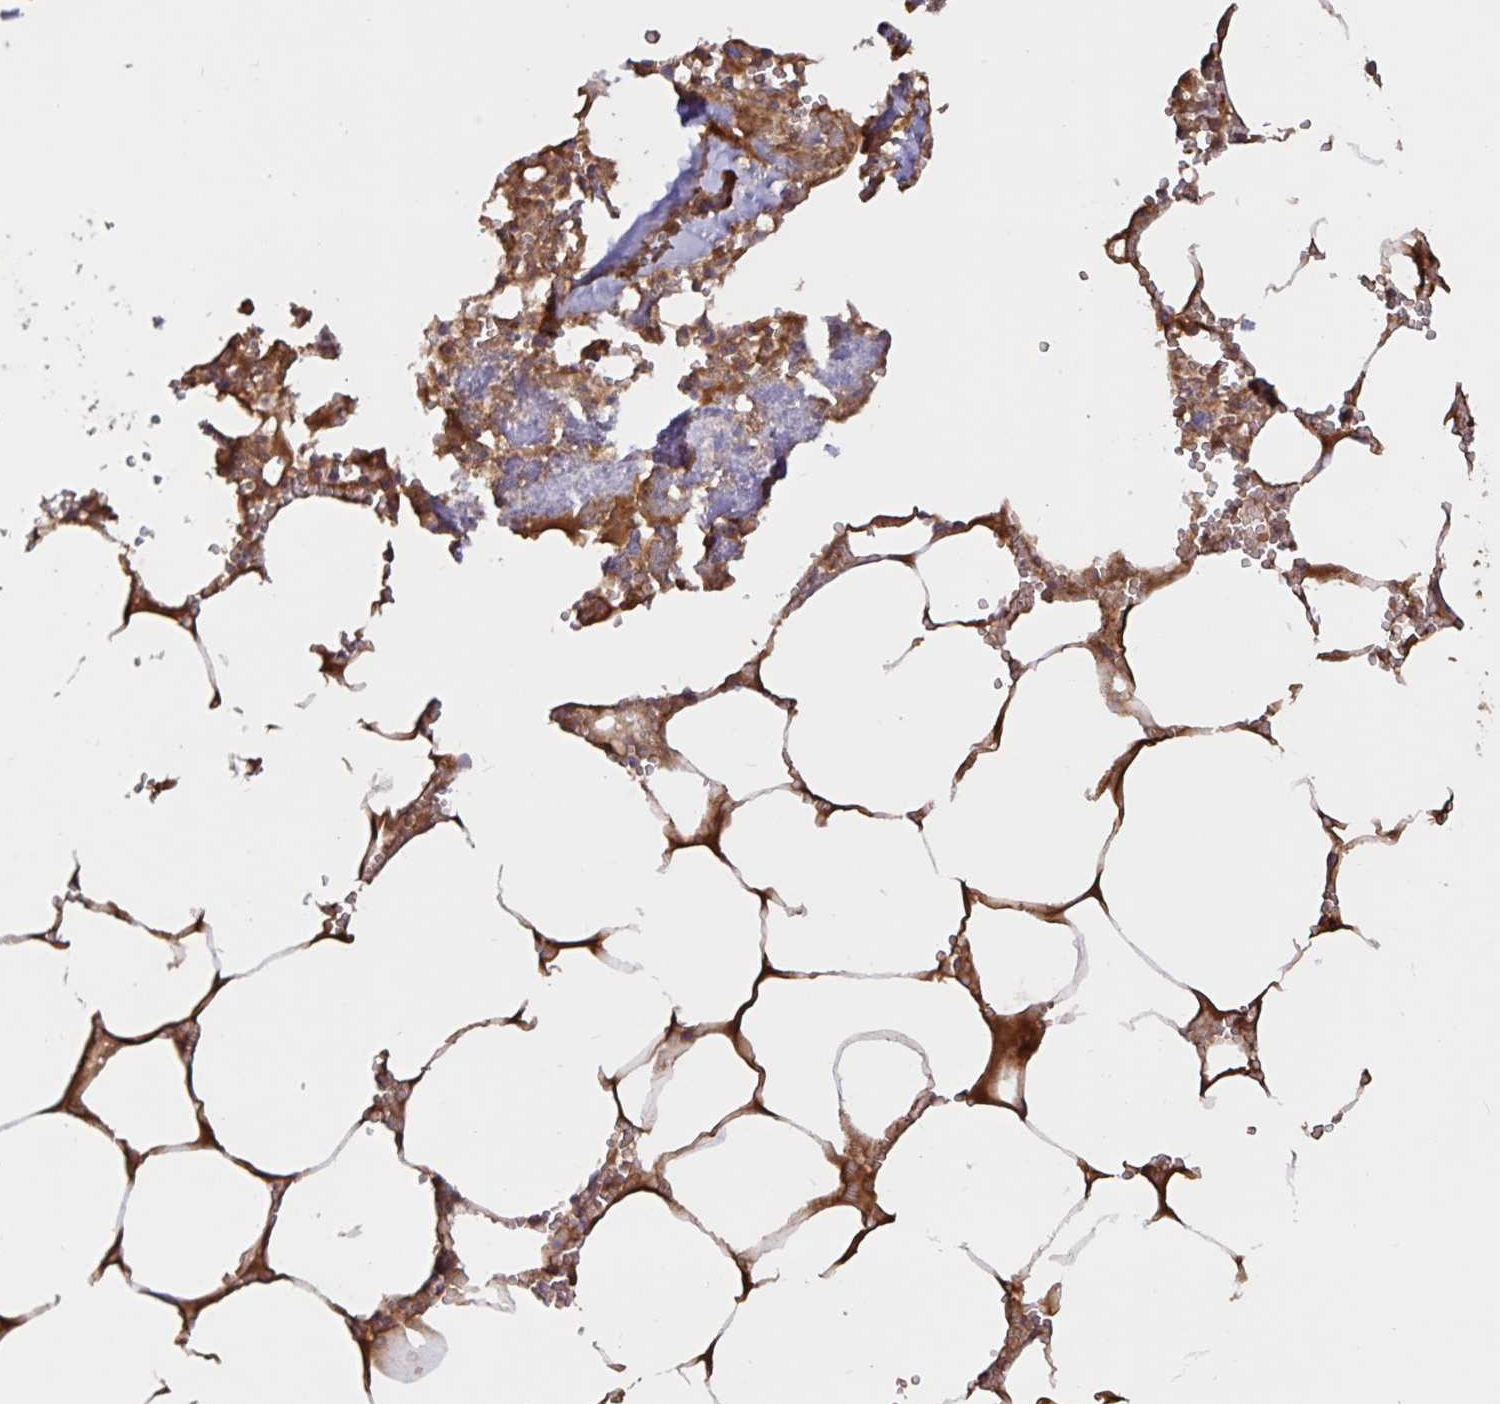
{"staining": {"intensity": "moderate", "quantity": "25%-75%", "location": "cytoplasmic/membranous"}, "tissue": "bone marrow", "cell_type": "Hematopoietic cells", "image_type": "normal", "snomed": [{"axis": "morphology", "description": "Normal tissue, NOS"}, {"axis": "topography", "description": "Bone marrow"}], "caption": "Benign bone marrow demonstrates moderate cytoplasmic/membranous positivity in approximately 25%-75% of hematopoietic cells, visualized by immunohistochemistry.", "gene": "FGG", "patient": {"sex": "male", "age": 54}}